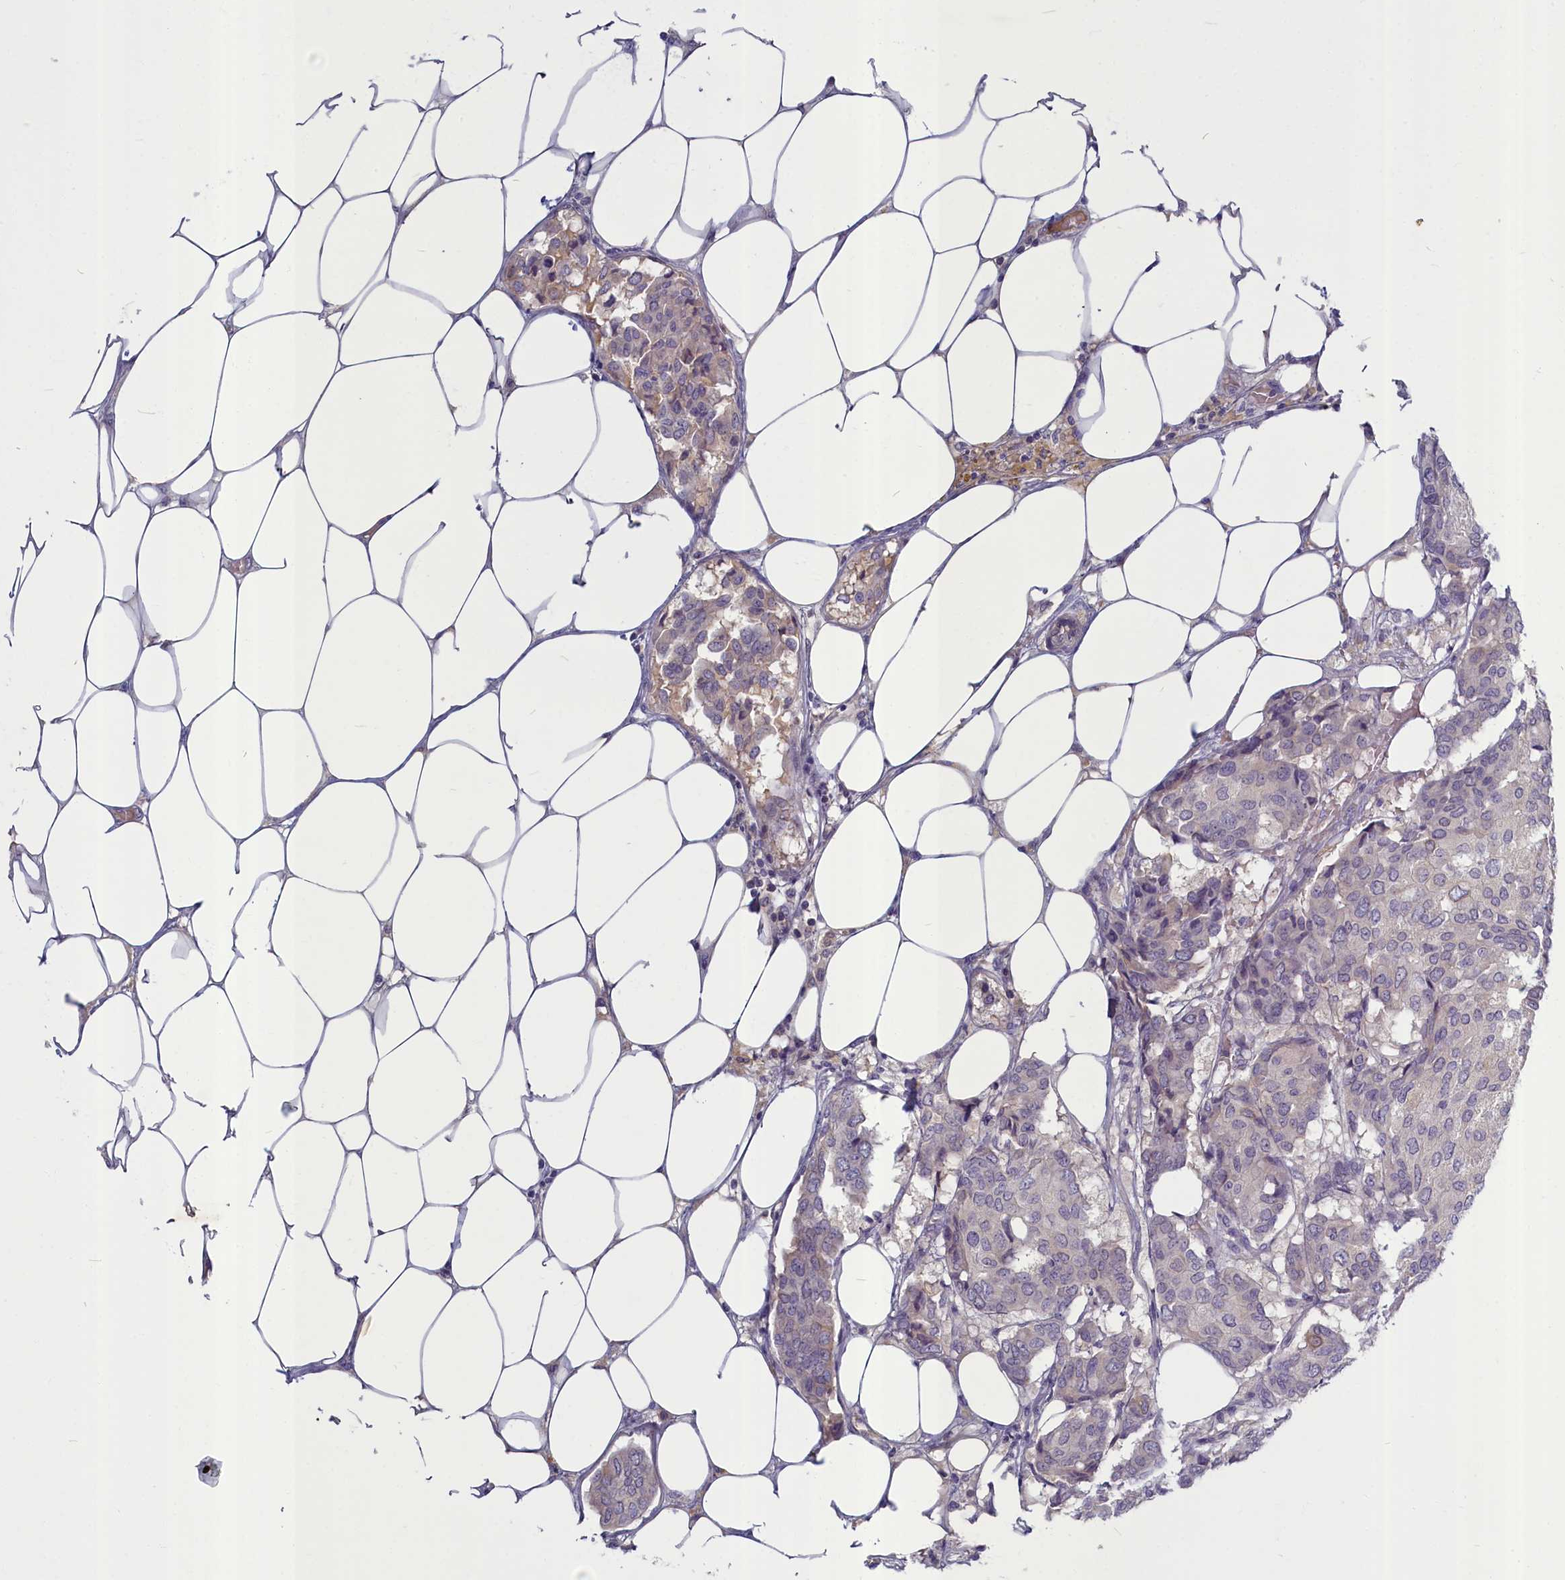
{"staining": {"intensity": "negative", "quantity": "none", "location": "none"}, "tissue": "breast cancer", "cell_type": "Tumor cells", "image_type": "cancer", "snomed": [{"axis": "morphology", "description": "Duct carcinoma"}, {"axis": "topography", "description": "Breast"}], "caption": "Immunohistochemical staining of intraductal carcinoma (breast) displays no significant expression in tumor cells.", "gene": "SV2C", "patient": {"sex": "female", "age": 75}}